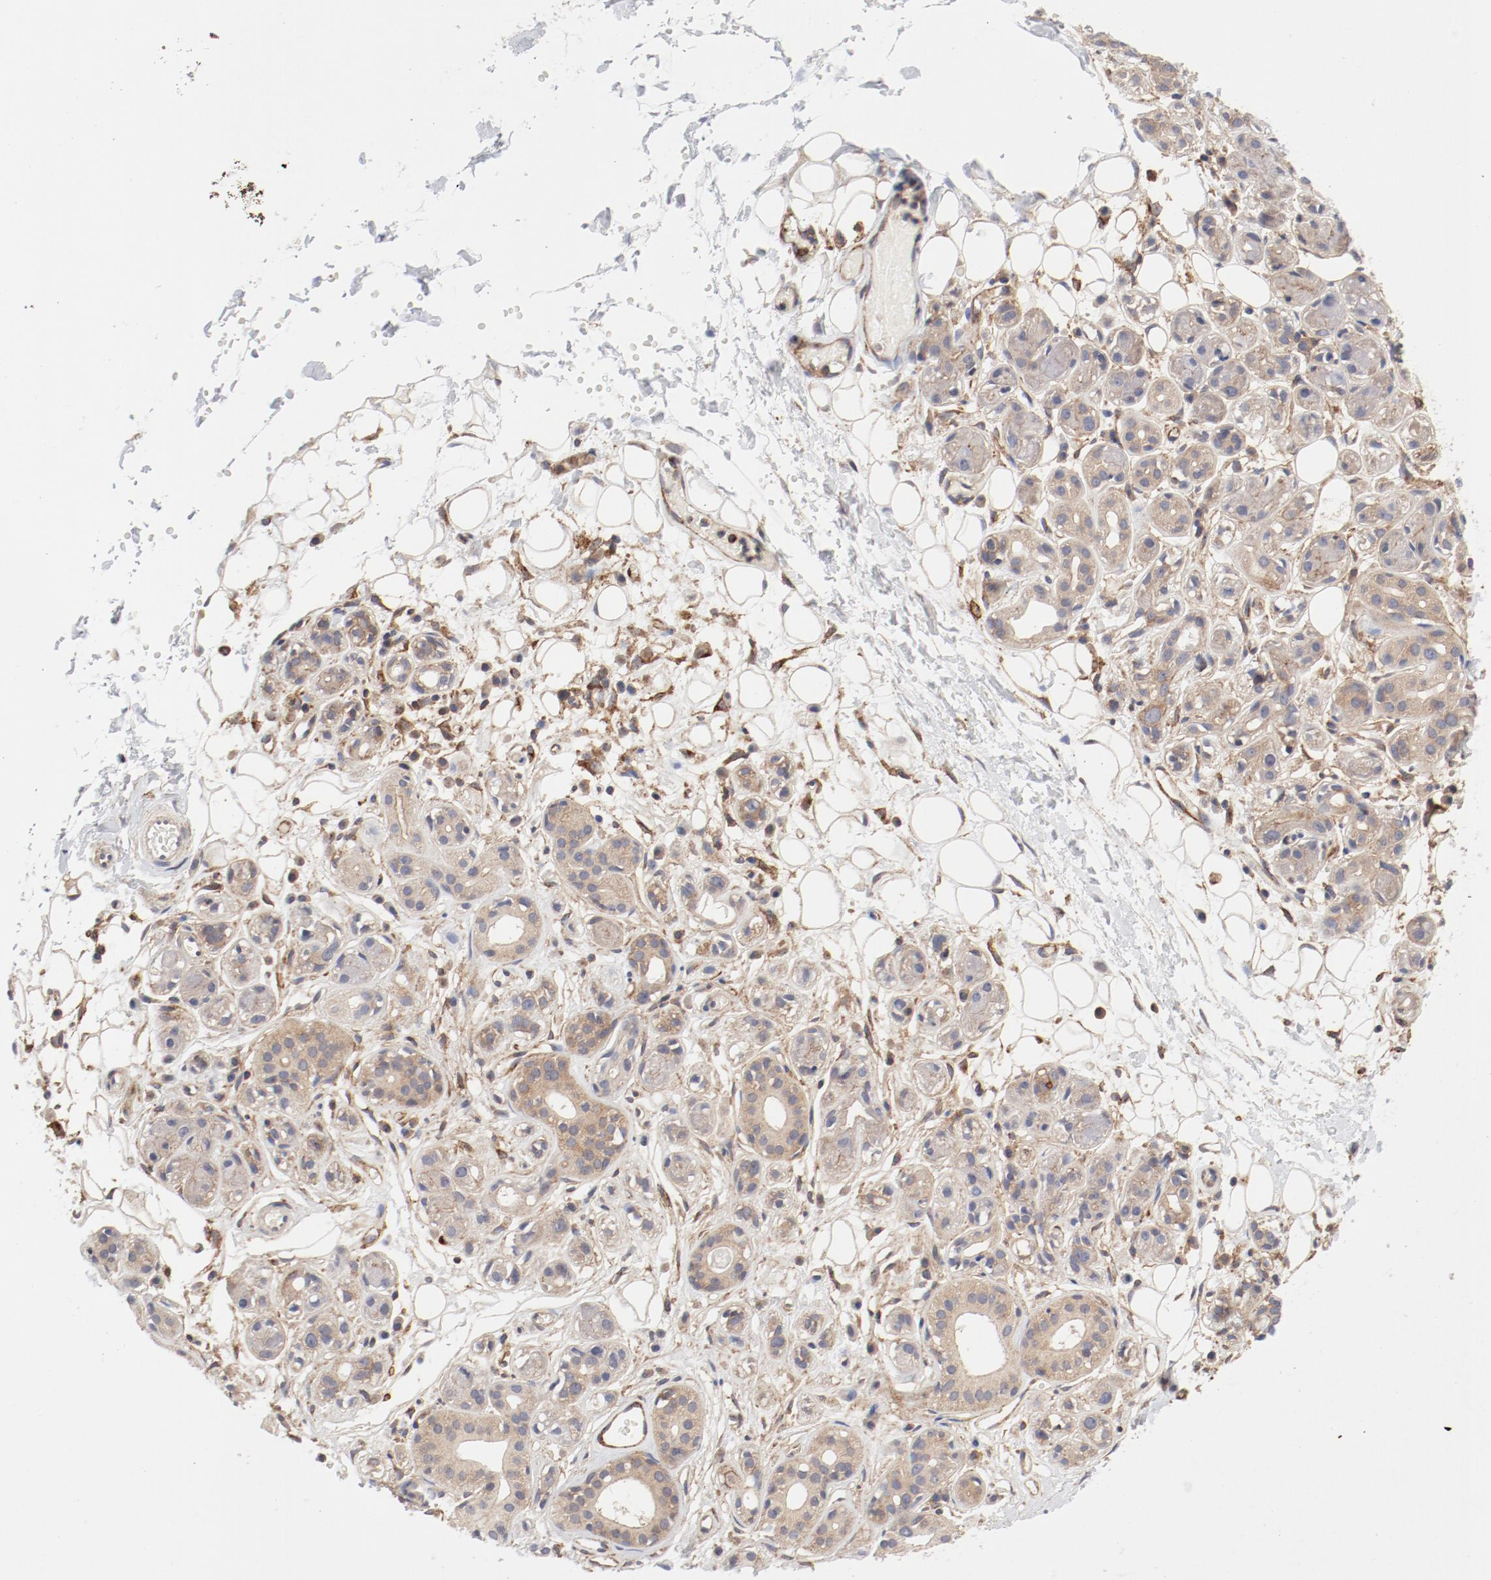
{"staining": {"intensity": "weak", "quantity": ">75%", "location": "cytoplasmic/membranous"}, "tissue": "salivary gland", "cell_type": "Glandular cells", "image_type": "normal", "snomed": [{"axis": "morphology", "description": "Normal tissue, NOS"}, {"axis": "topography", "description": "Salivary gland"}], "caption": "This image exhibits normal salivary gland stained with immunohistochemistry to label a protein in brown. The cytoplasmic/membranous of glandular cells show weak positivity for the protein. Nuclei are counter-stained blue.", "gene": "AP2A1", "patient": {"sex": "male", "age": 54}}